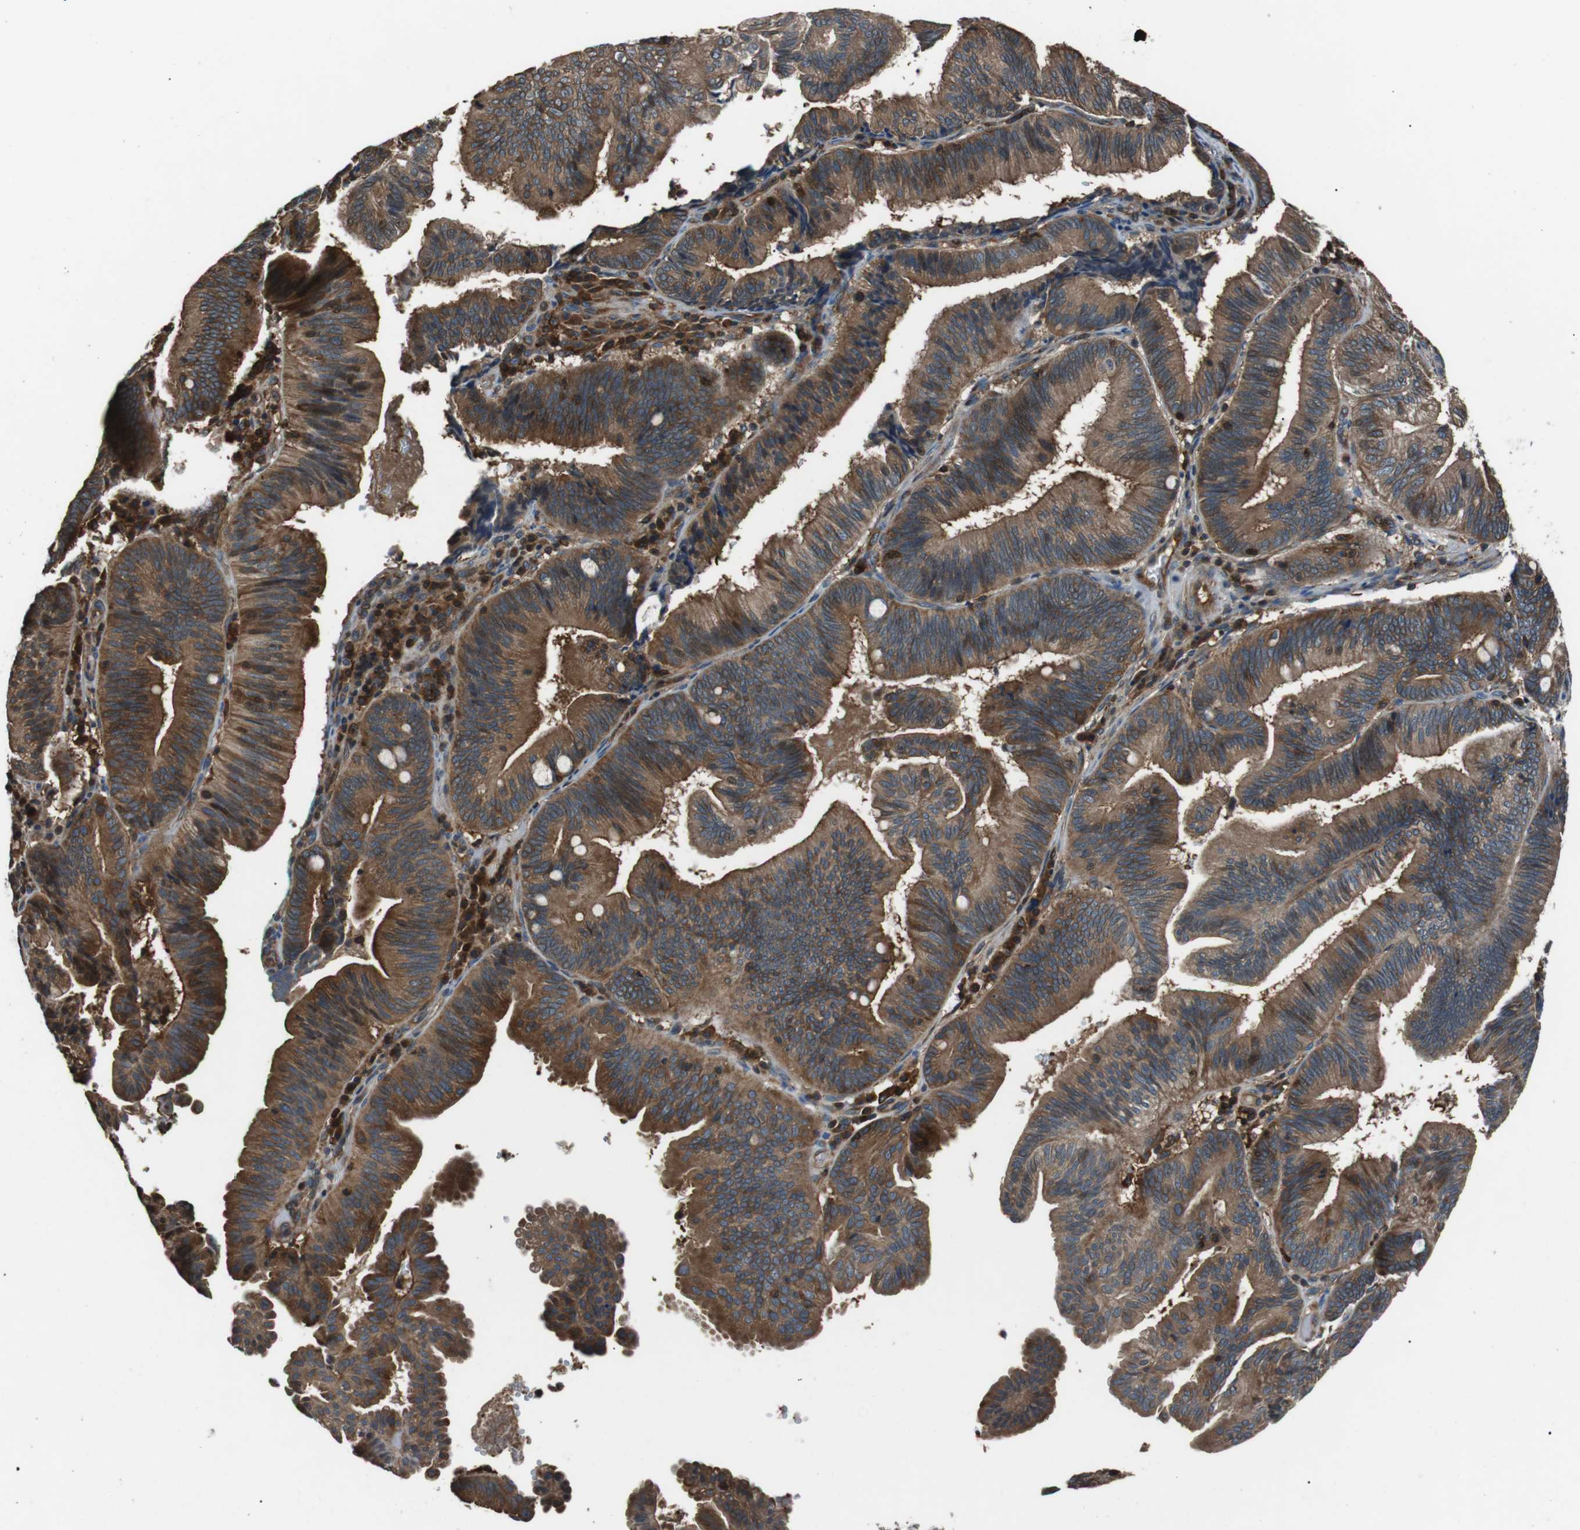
{"staining": {"intensity": "moderate", "quantity": ">75%", "location": "cytoplasmic/membranous"}, "tissue": "pancreatic cancer", "cell_type": "Tumor cells", "image_type": "cancer", "snomed": [{"axis": "morphology", "description": "Adenocarcinoma, NOS"}, {"axis": "topography", "description": "Pancreas"}], "caption": "Immunohistochemistry histopathology image of neoplastic tissue: pancreatic cancer stained using immunohistochemistry shows medium levels of moderate protein expression localized specifically in the cytoplasmic/membranous of tumor cells, appearing as a cytoplasmic/membranous brown color.", "gene": "GPR161", "patient": {"sex": "male", "age": 82}}